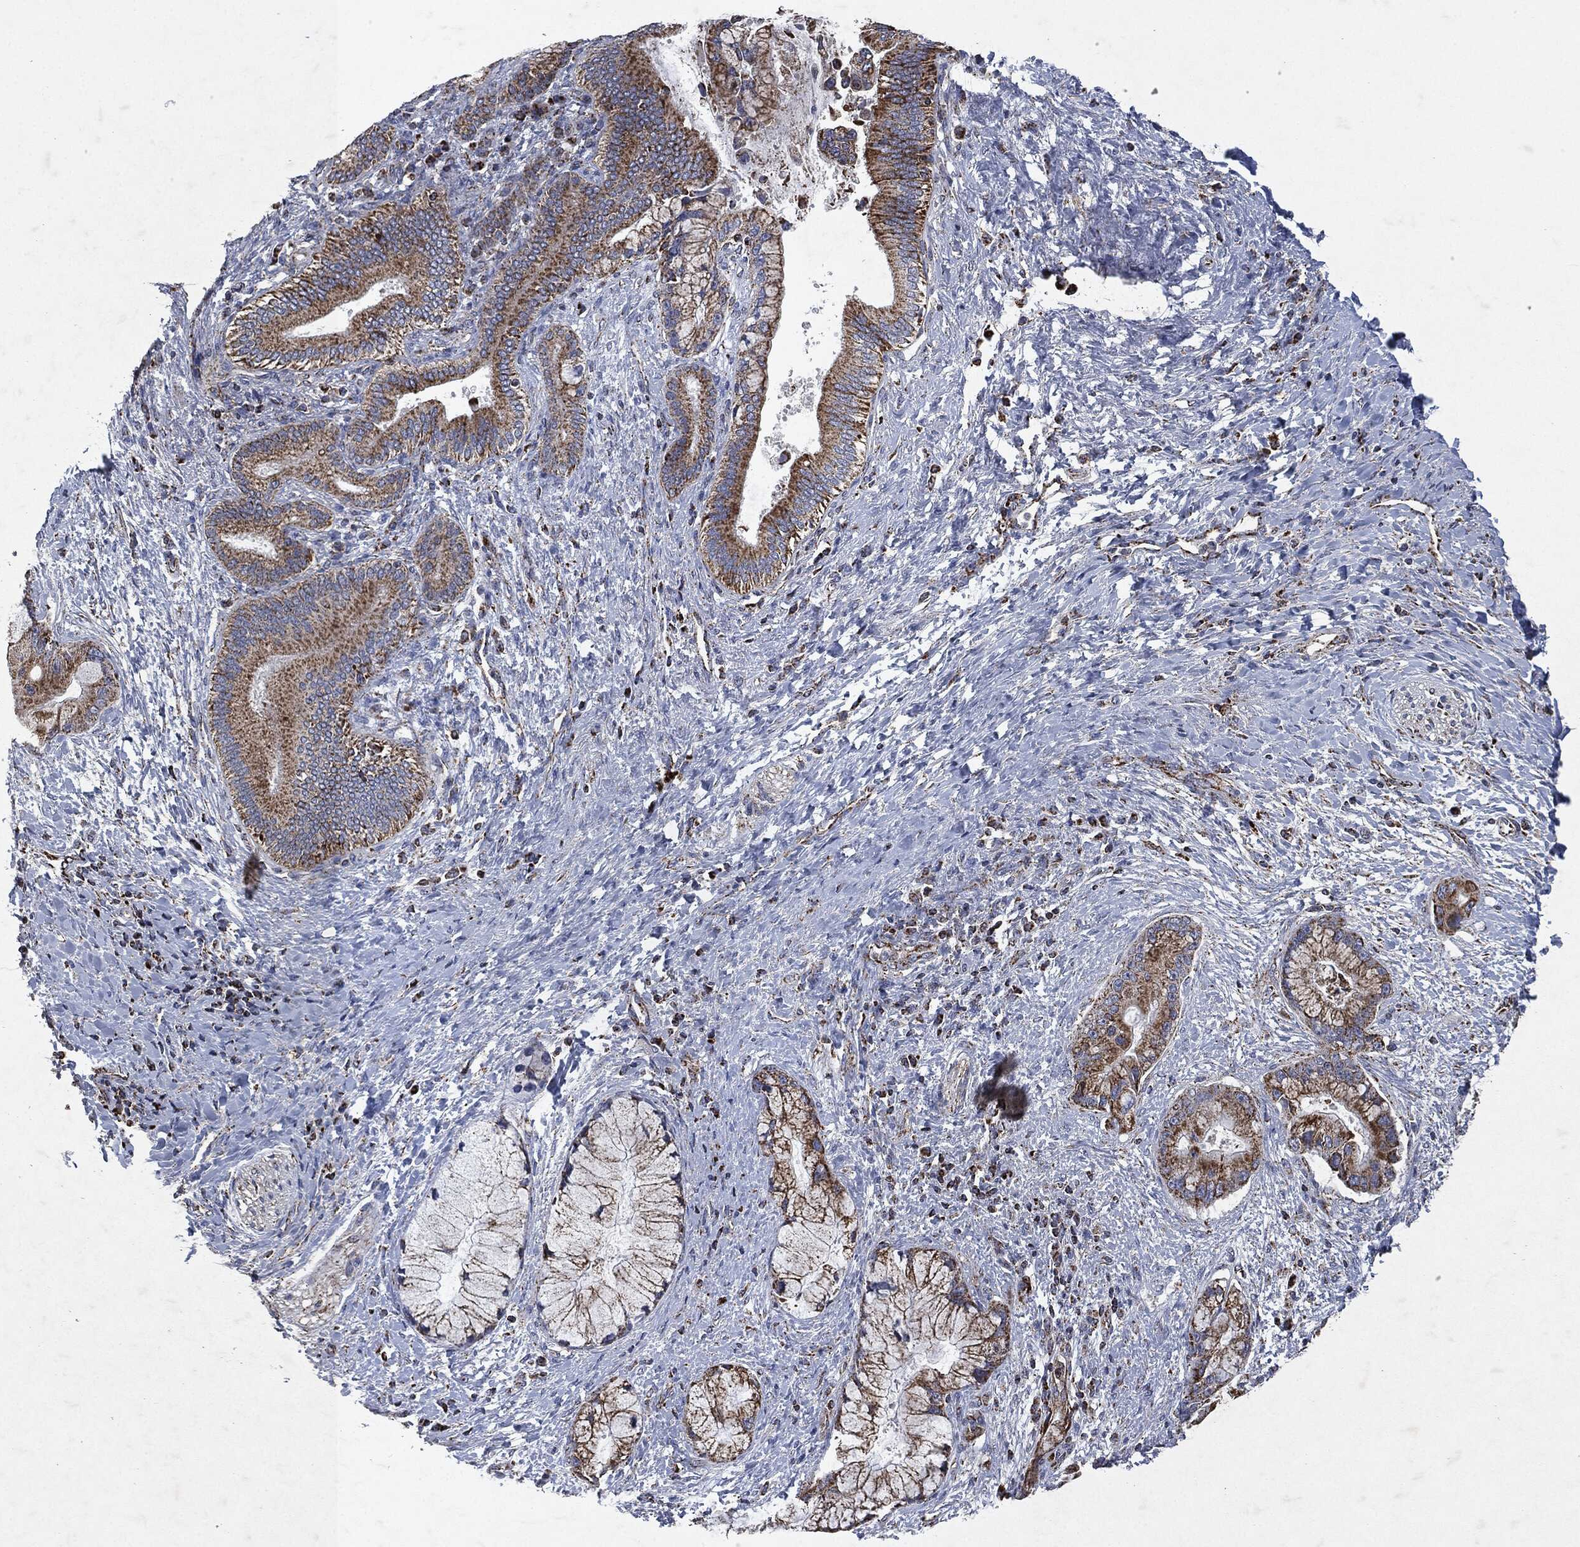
{"staining": {"intensity": "moderate", "quantity": ">75%", "location": "cytoplasmic/membranous"}, "tissue": "liver cancer", "cell_type": "Tumor cells", "image_type": "cancer", "snomed": [{"axis": "morphology", "description": "Normal tissue, NOS"}, {"axis": "morphology", "description": "Cholangiocarcinoma"}, {"axis": "topography", "description": "Liver"}, {"axis": "topography", "description": "Peripheral nerve tissue"}], "caption": "Human liver cholangiocarcinoma stained with a protein marker demonstrates moderate staining in tumor cells.", "gene": "RYK", "patient": {"sex": "male", "age": 50}}